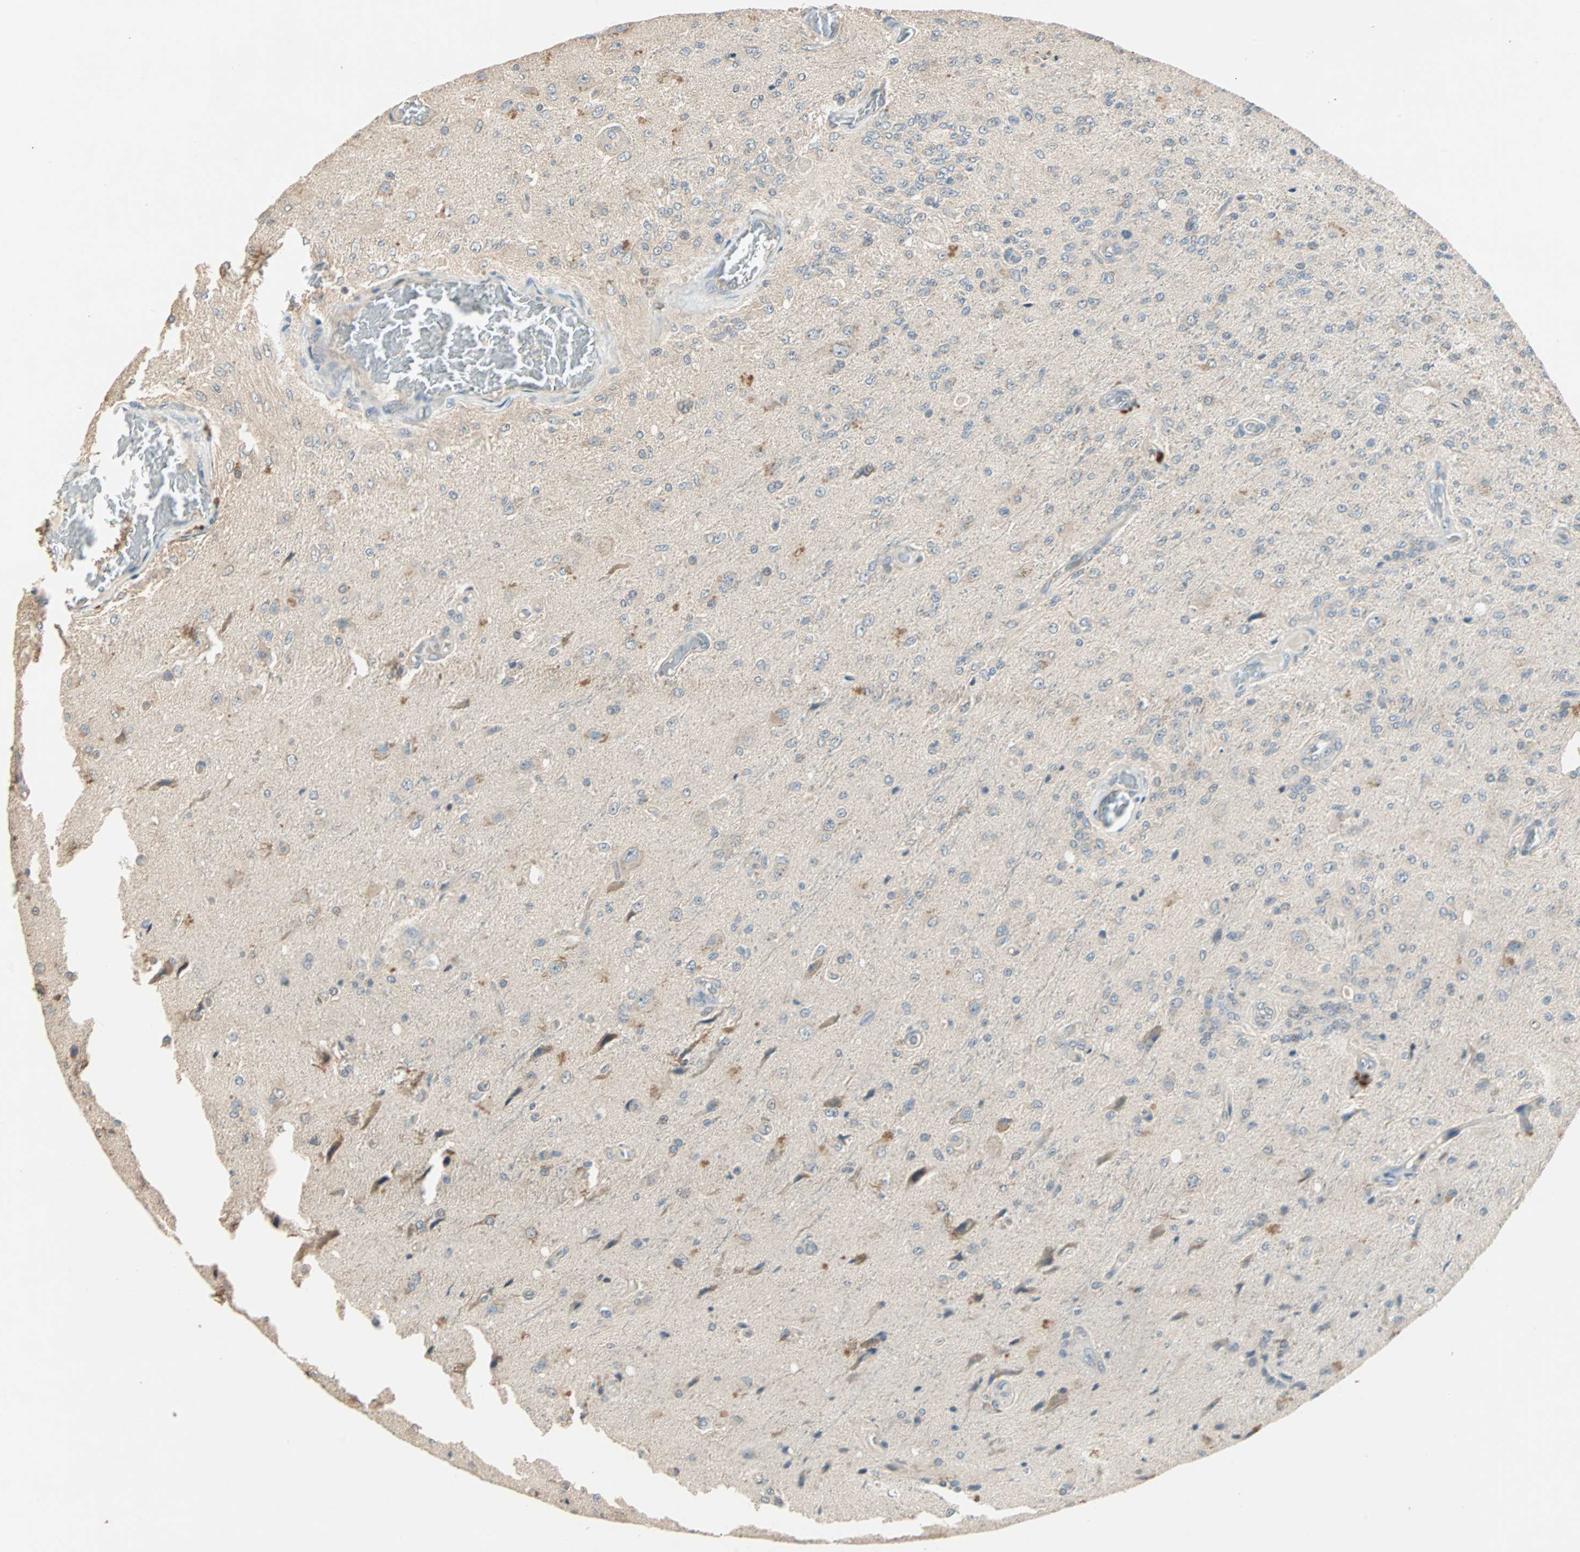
{"staining": {"intensity": "weak", "quantity": ">75%", "location": "cytoplasmic/membranous"}, "tissue": "glioma", "cell_type": "Tumor cells", "image_type": "cancer", "snomed": [{"axis": "morphology", "description": "Normal tissue, NOS"}, {"axis": "morphology", "description": "Glioma, malignant, High grade"}, {"axis": "topography", "description": "Cerebral cortex"}], "caption": "The histopathology image demonstrates a brown stain indicating the presence of a protein in the cytoplasmic/membranous of tumor cells in glioma.", "gene": "TTF2", "patient": {"sex": "male", "age": 77}}